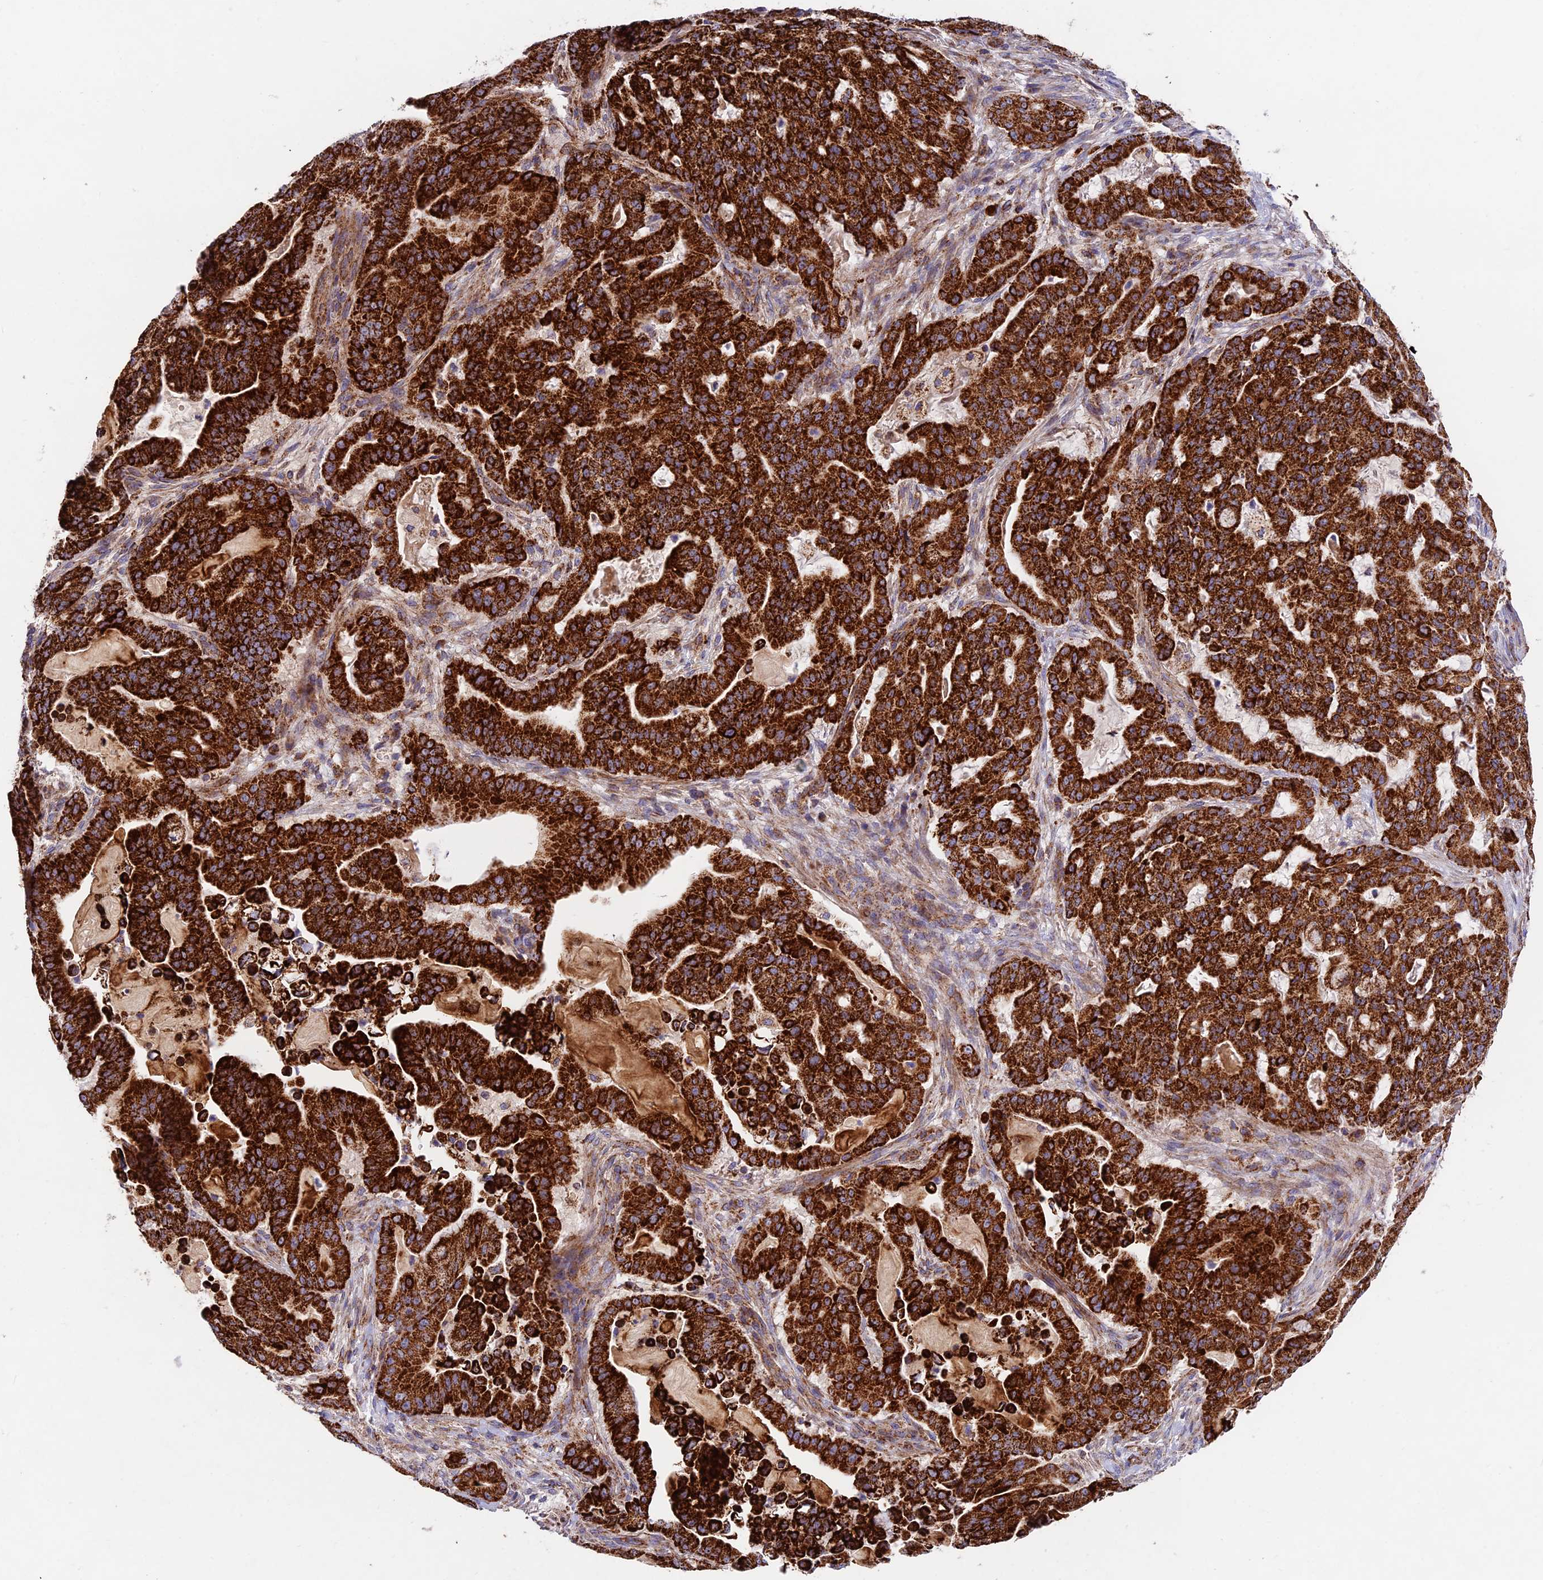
{"staining": {"intensity": "strong", "quantity": ">75%", "location": "cytoplasmic/membranous"}, "tissue": "pancreatic cancer", "cell_type": "Tumor cells", "image_type": "cancer", "snomed": [{"axis": "morphology", "description": "Adenocarcinoma, NOS"}, {"axis": "topography", "description": "Pancreas"}], "caption": "Pancreatic cancer (adenocarcinoma) tissue exhibits strong cytoplasmic/membranous staining in about >75% of tumor cells, visualized by immunohistochemistry.", "gene": "KHDC3L", "patient": {"sex": "male", "age": 63}}